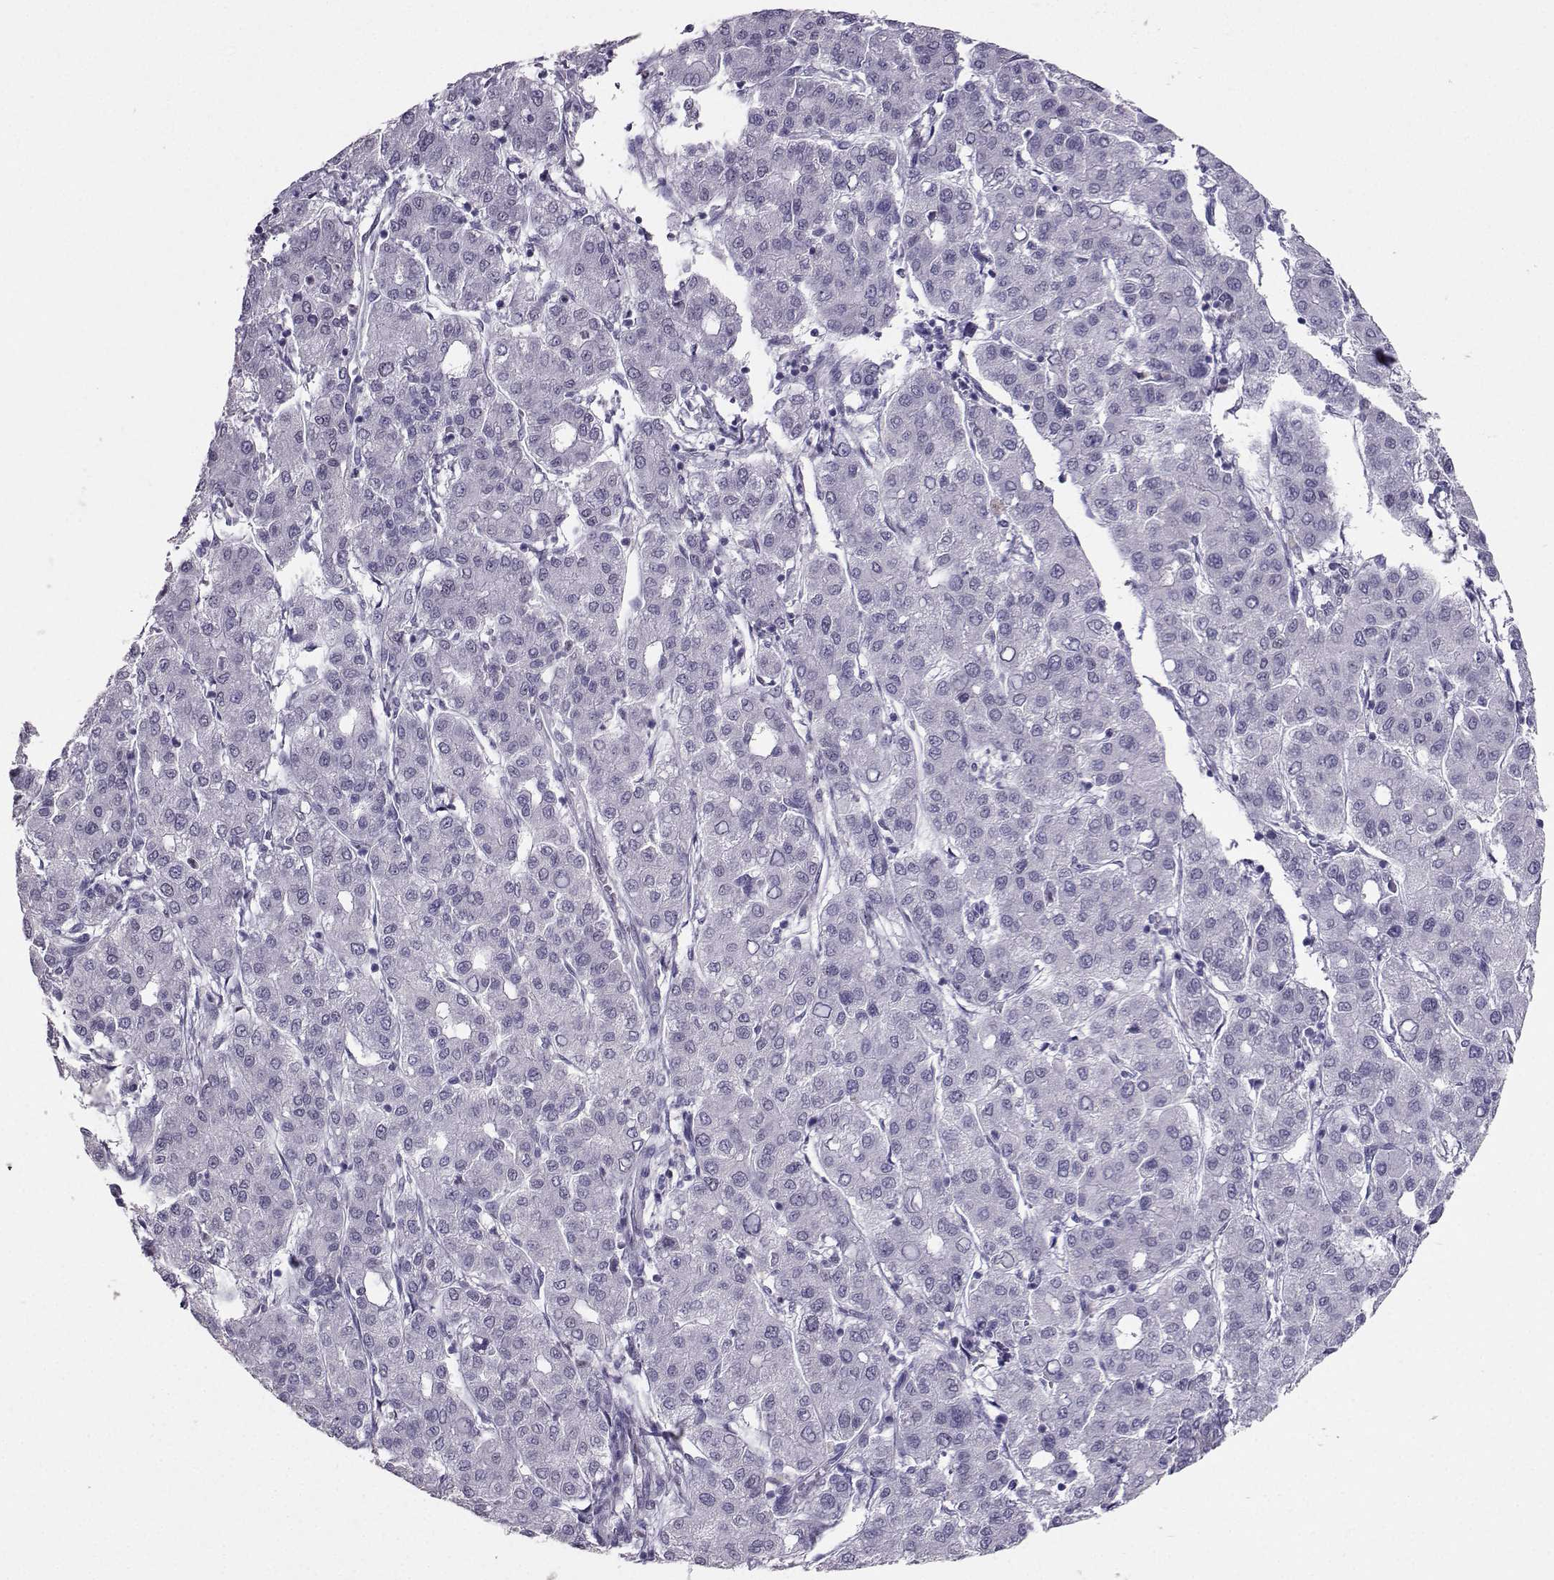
{"staining": {"intensity": "negative", "quantity": "none", "location": "none"}, "tissue": "liver cancer", "cell_type": "Tumor cells", "image_type": "cancer", "snomed": [{"axis": "morphology", "description": "Carcinoma, Hepatocellular, NOS"}, {"axis": "topography", "description": "Liver"}], "caption": "An image of liver hepatocellular carcinoma stained for a protein exhibits no brown staining in tumor cells.", "gene": "TEDC2", "patient": {"sex": "male", "age": 65}}